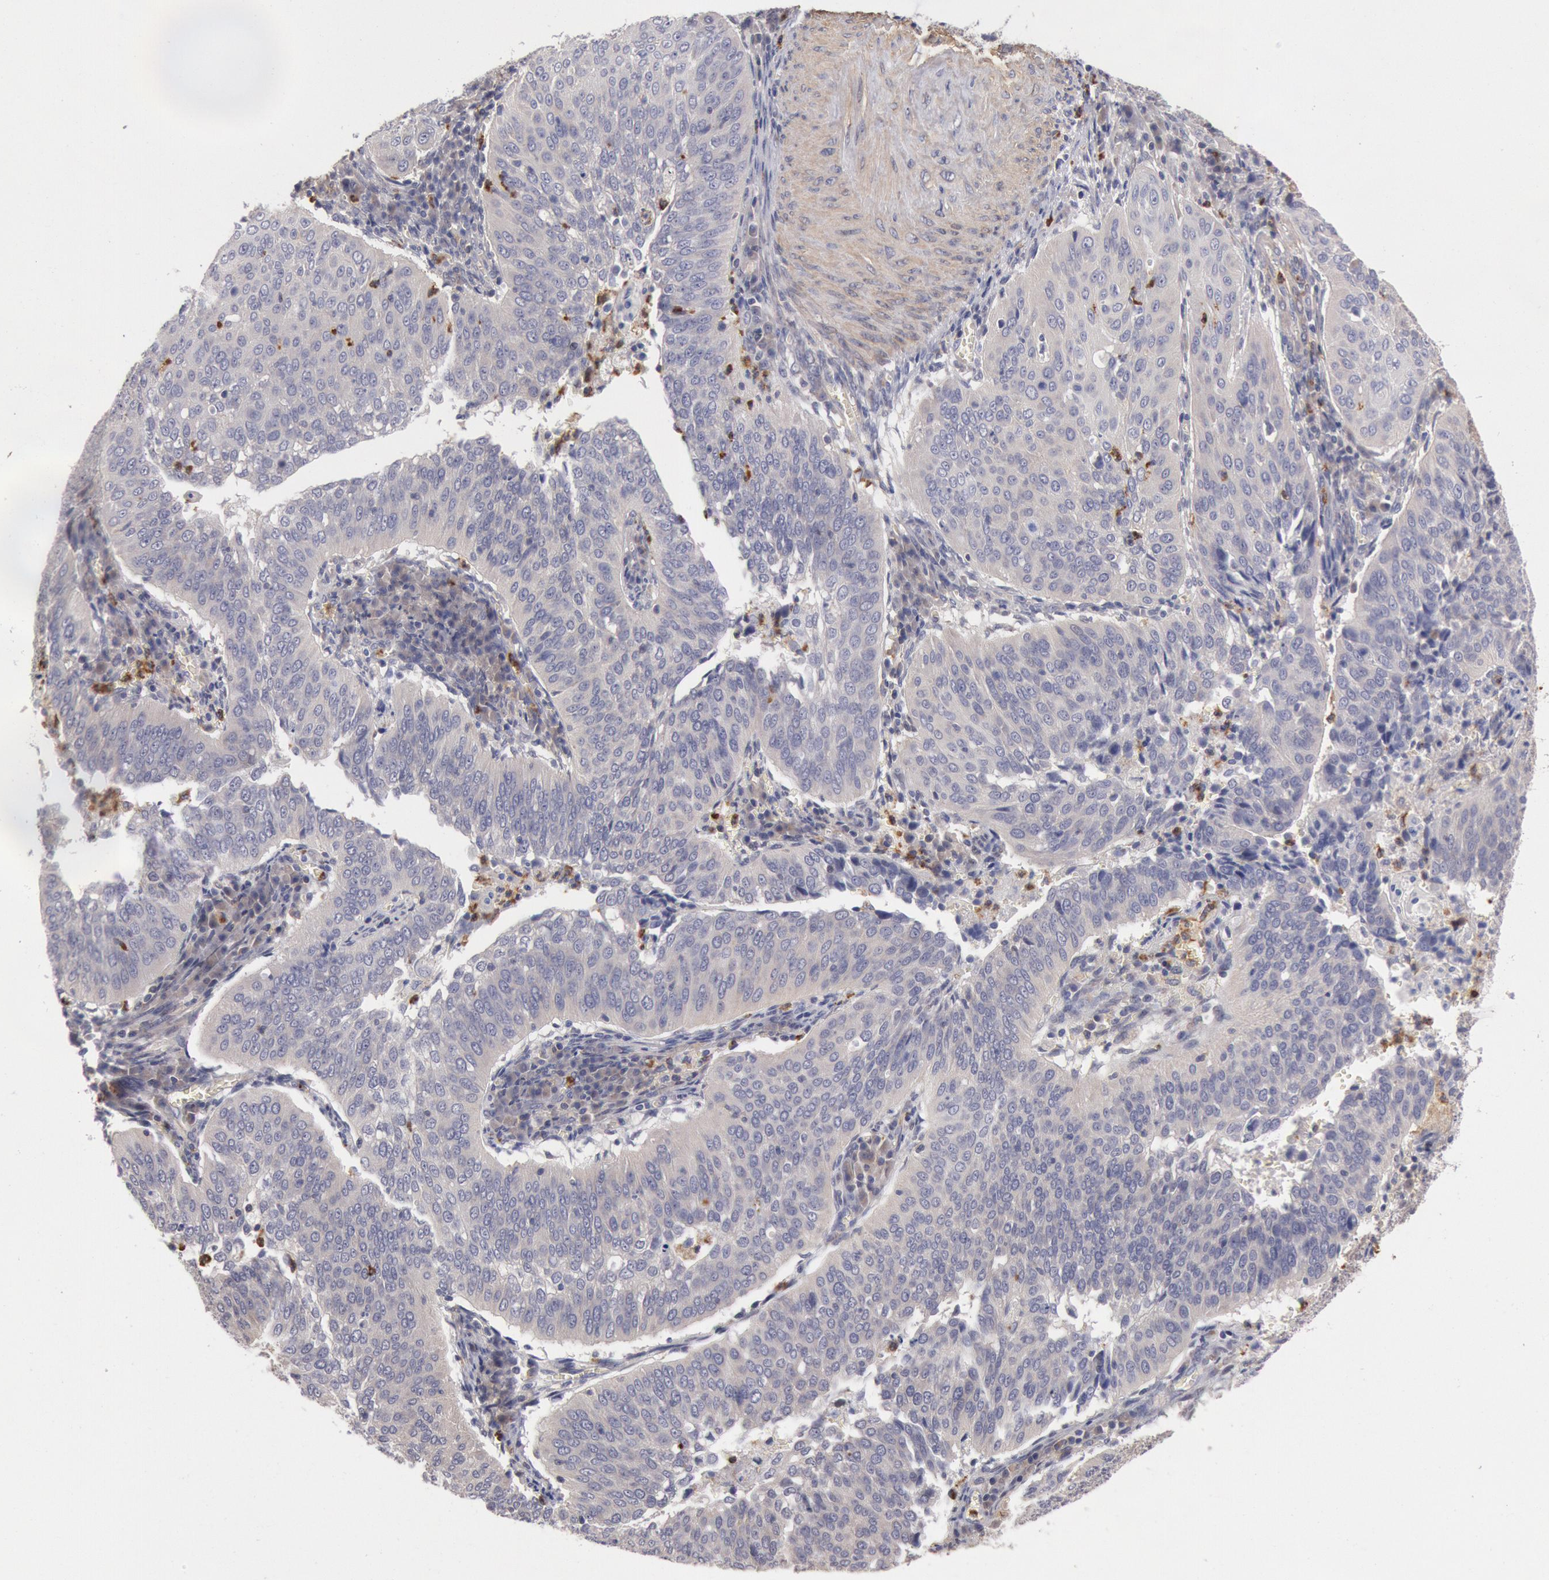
{"staining": {"intensity": "weak", "quantity": "<25%", "location": "cytoplasmic/membranous"}, "tissue": "cervical cancer", "cell_type": "Tumor cells", "image_type": "cancer", "snomed": [{"axis": "morphology", "description": "Squamous cell carcinoma, NOS"}, {"axis": "topography", "description": "Cervix"}], "caption": "This micrograph is of cervical cancer (squamous cell carcinoma) stained with IHC to label a protein in brown with the nuclei are counter-stained blue. There is no expression in tumor cells.", "gene": "TMED8", "patient": {"sex": "female", "age": 39}}